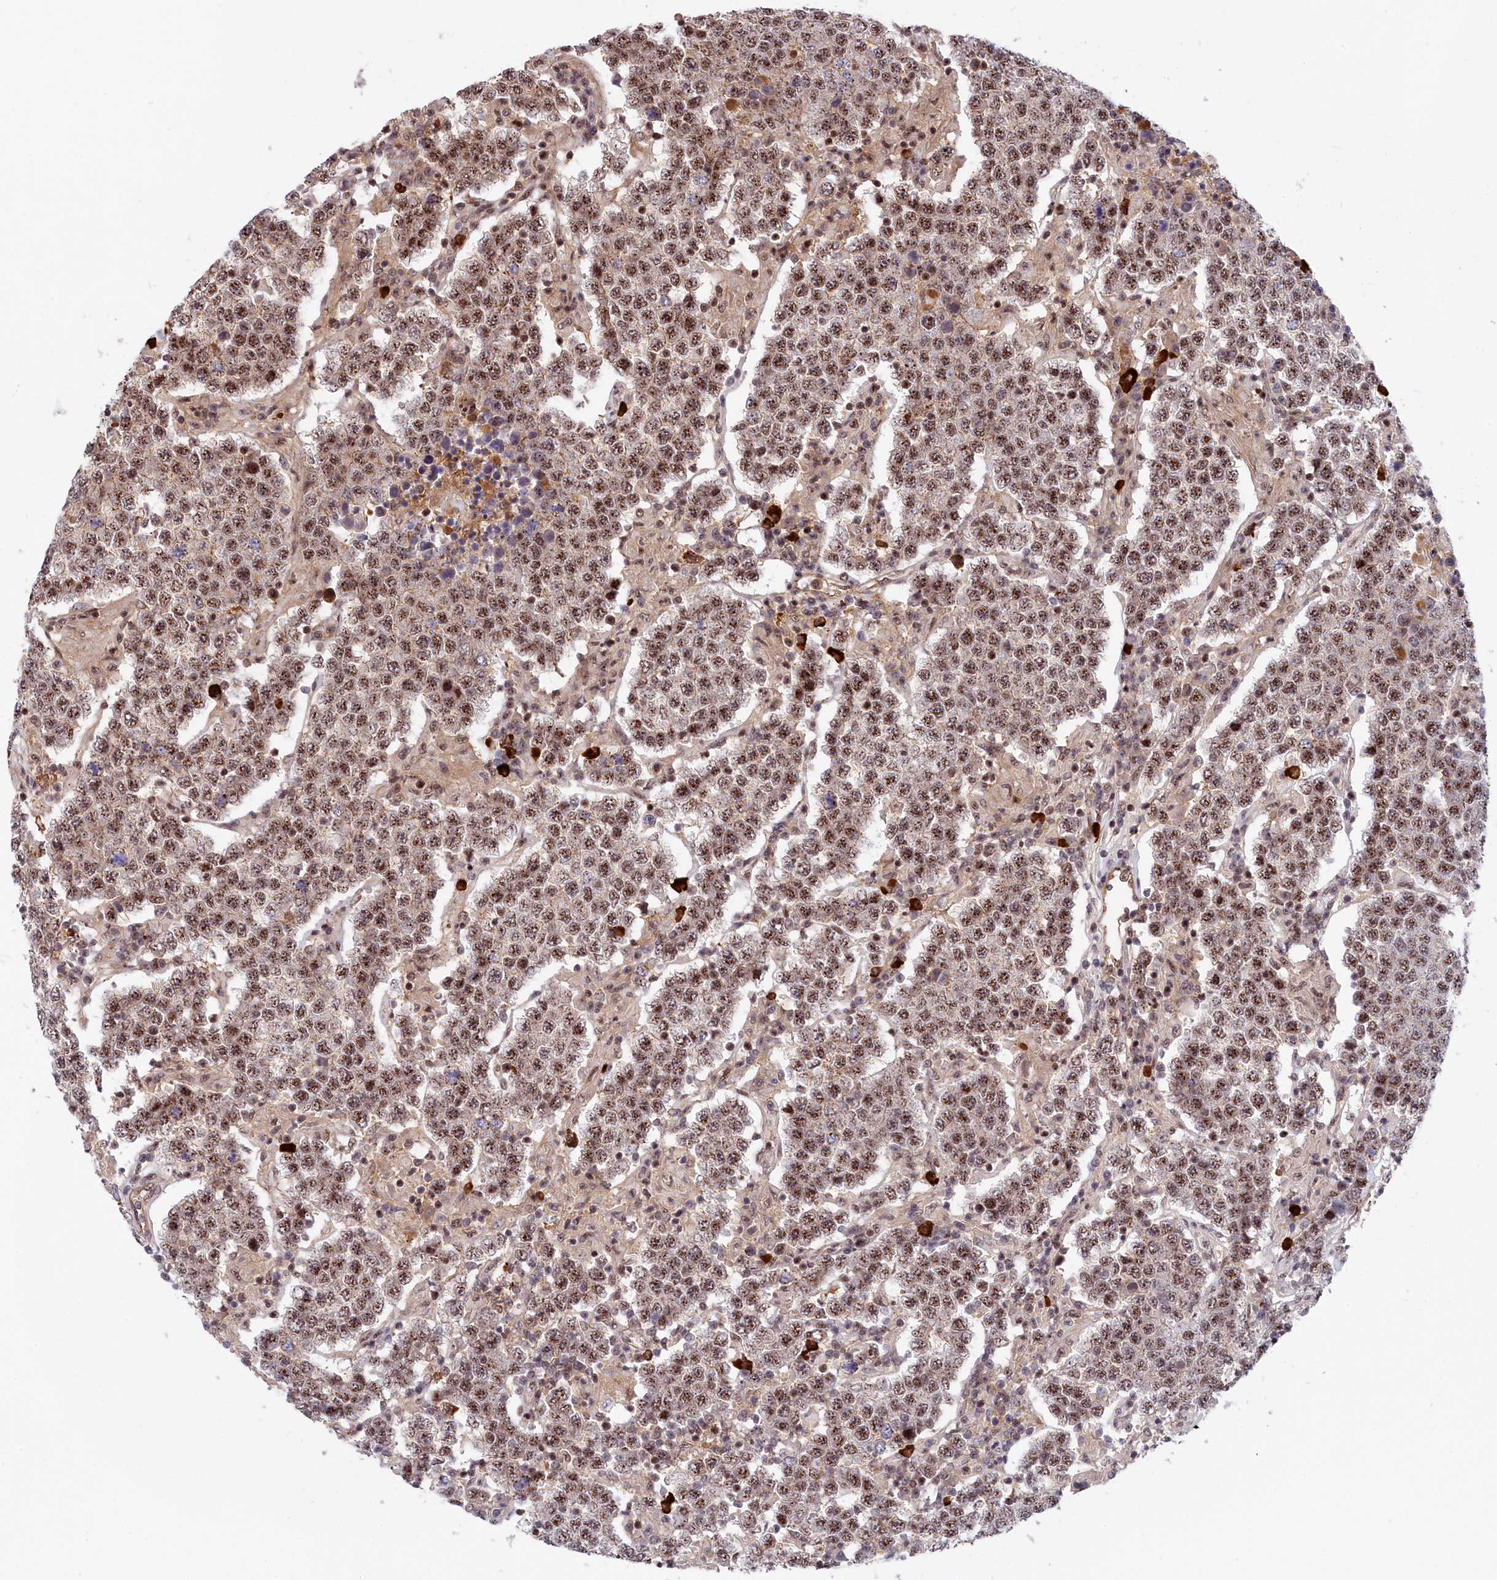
{"staining": {"intensity": "moderate", "quantity": ">75%", "location": "nuclear"}, "tissue": "testis cancer", "cell_type": "Tumor cells", "image_type": "cancer", "snomed": [{"axis": "morphology", "description": "Normal tissue, NOS"}, {"axis": "morphology", "description": "Urothelial carcinoma, High grade"}, {"axis": "morphology", "description": "Seminoma, NOS"}, {"axis": "morphology", "description": "Carcinoma, Embryonal, NOS"}, {"axis": "topography", "description": "Urinary bladder"}, {"axis": "topography", "description": "Testis"}], "caption": "Immunohistochemical staining of human testis seminoma reveals medium levels of moderate nuclear positivity in approximately >75% of tumor cells.", "gene": "TAB1", "patient": {"sex": "male", "age": 41}}